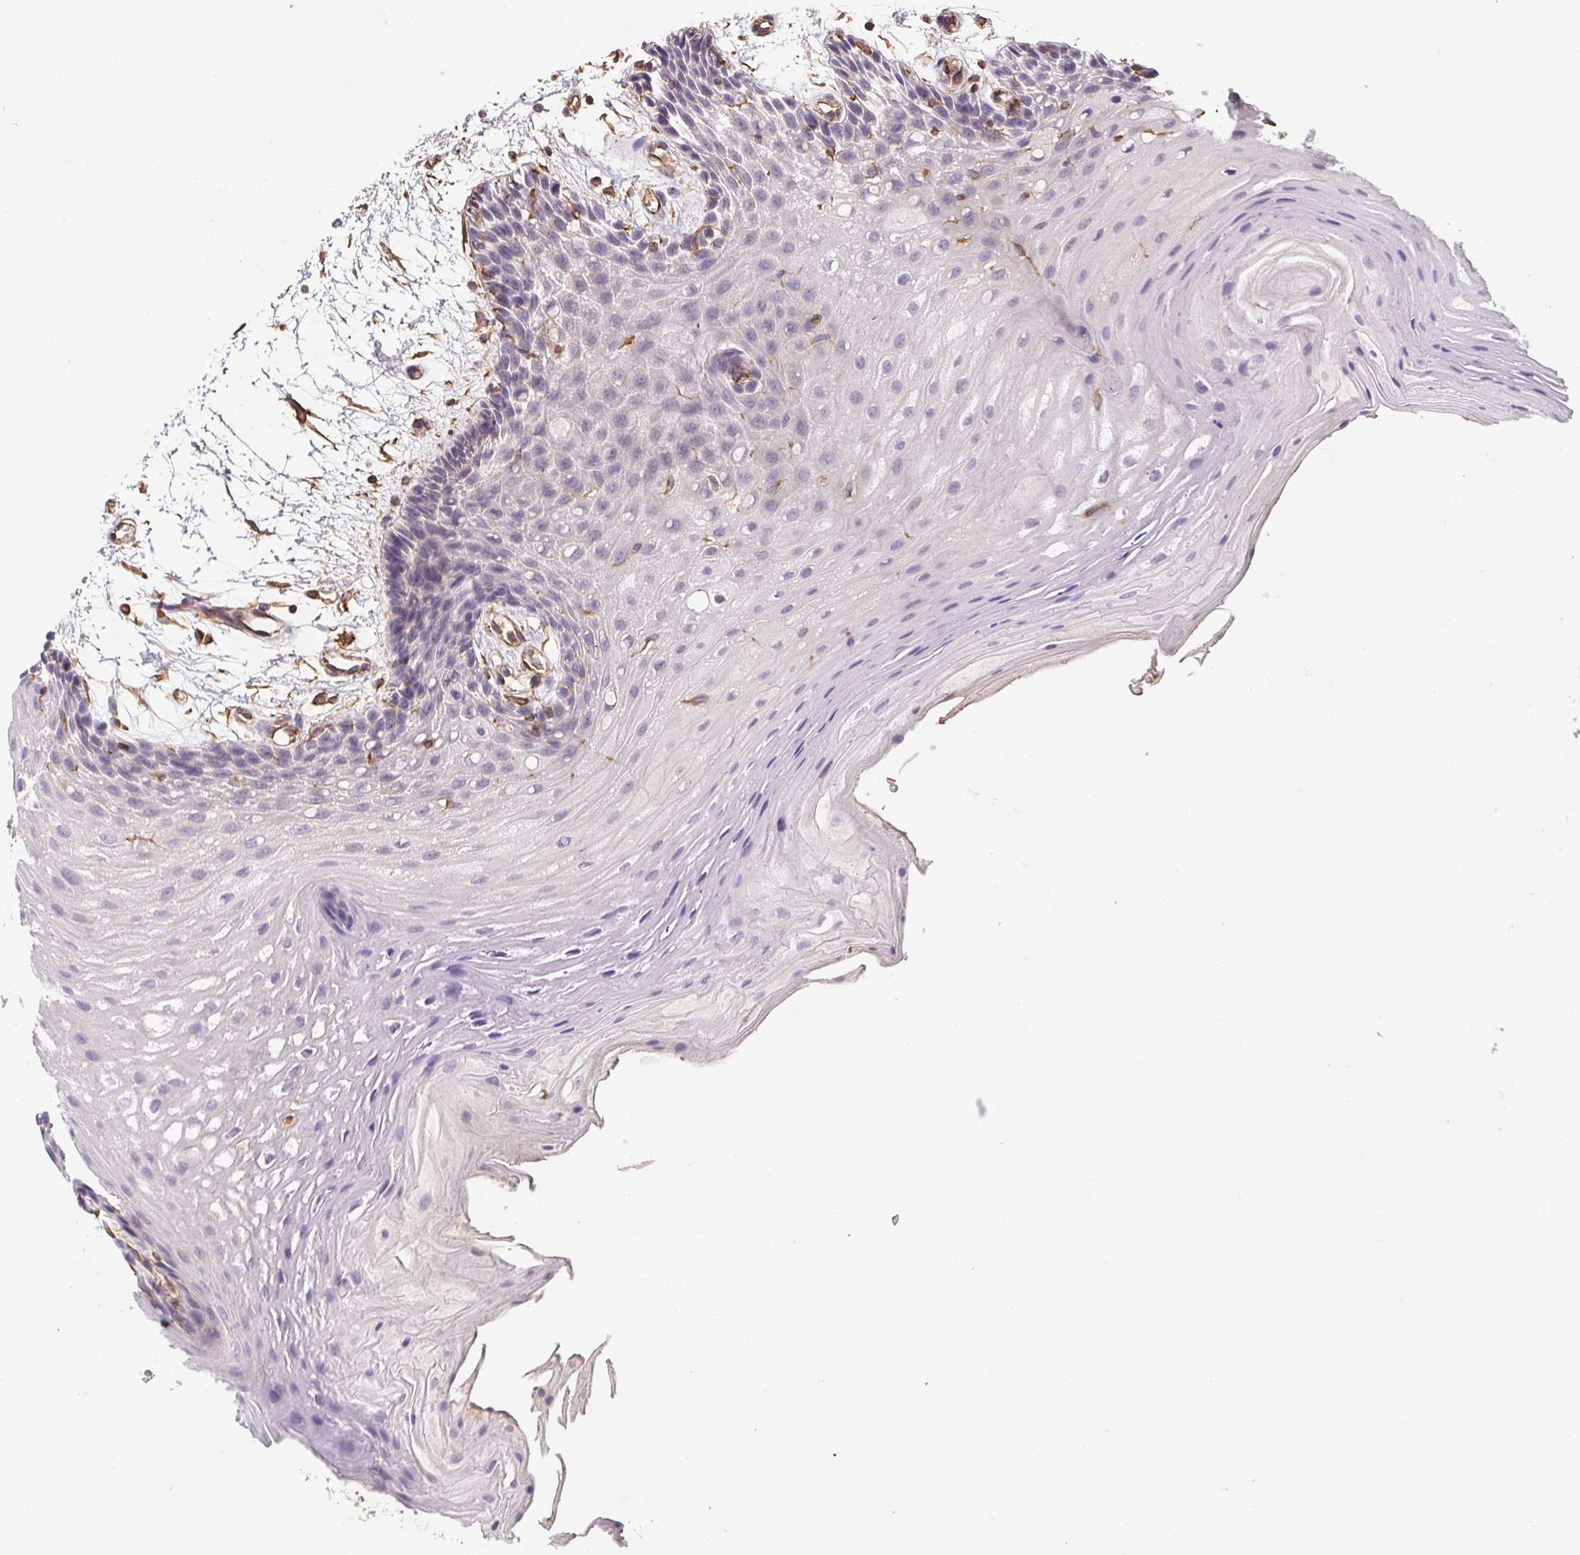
{"staining": {"intensity": "negative", "quantity": "none", "location": "none"}, "tissue": "oral mucosa", "cell_type": "Squamous epithelial cells", "image_type": "normal", "snomed": [{"axis": "morphology", "description": "Normal tissue, NOS"}, {"axis": "morphology", "description": "Squamous cell carcinoma, NOS"}, {"axis": "topography", "description": "Oral tissue"}, {"axis": "topography", "description": "Tounge, NOS"}, {"axis": "topography", "description": "Head-Neck"}], "caption": "This is a histopathology image of immunohistochemistry staining of unremarkable oral mucosa, which shows no staining in squamous epithelial cells. Brightfield microscopy of immunohistochemistry stained with DAB (3,3'-diaminobenzidine) (brown) and hematoxylin (blue), captured at high magnification.", "gene": "TBKBP1", "patient": {"sex": "male", "age": 62}}